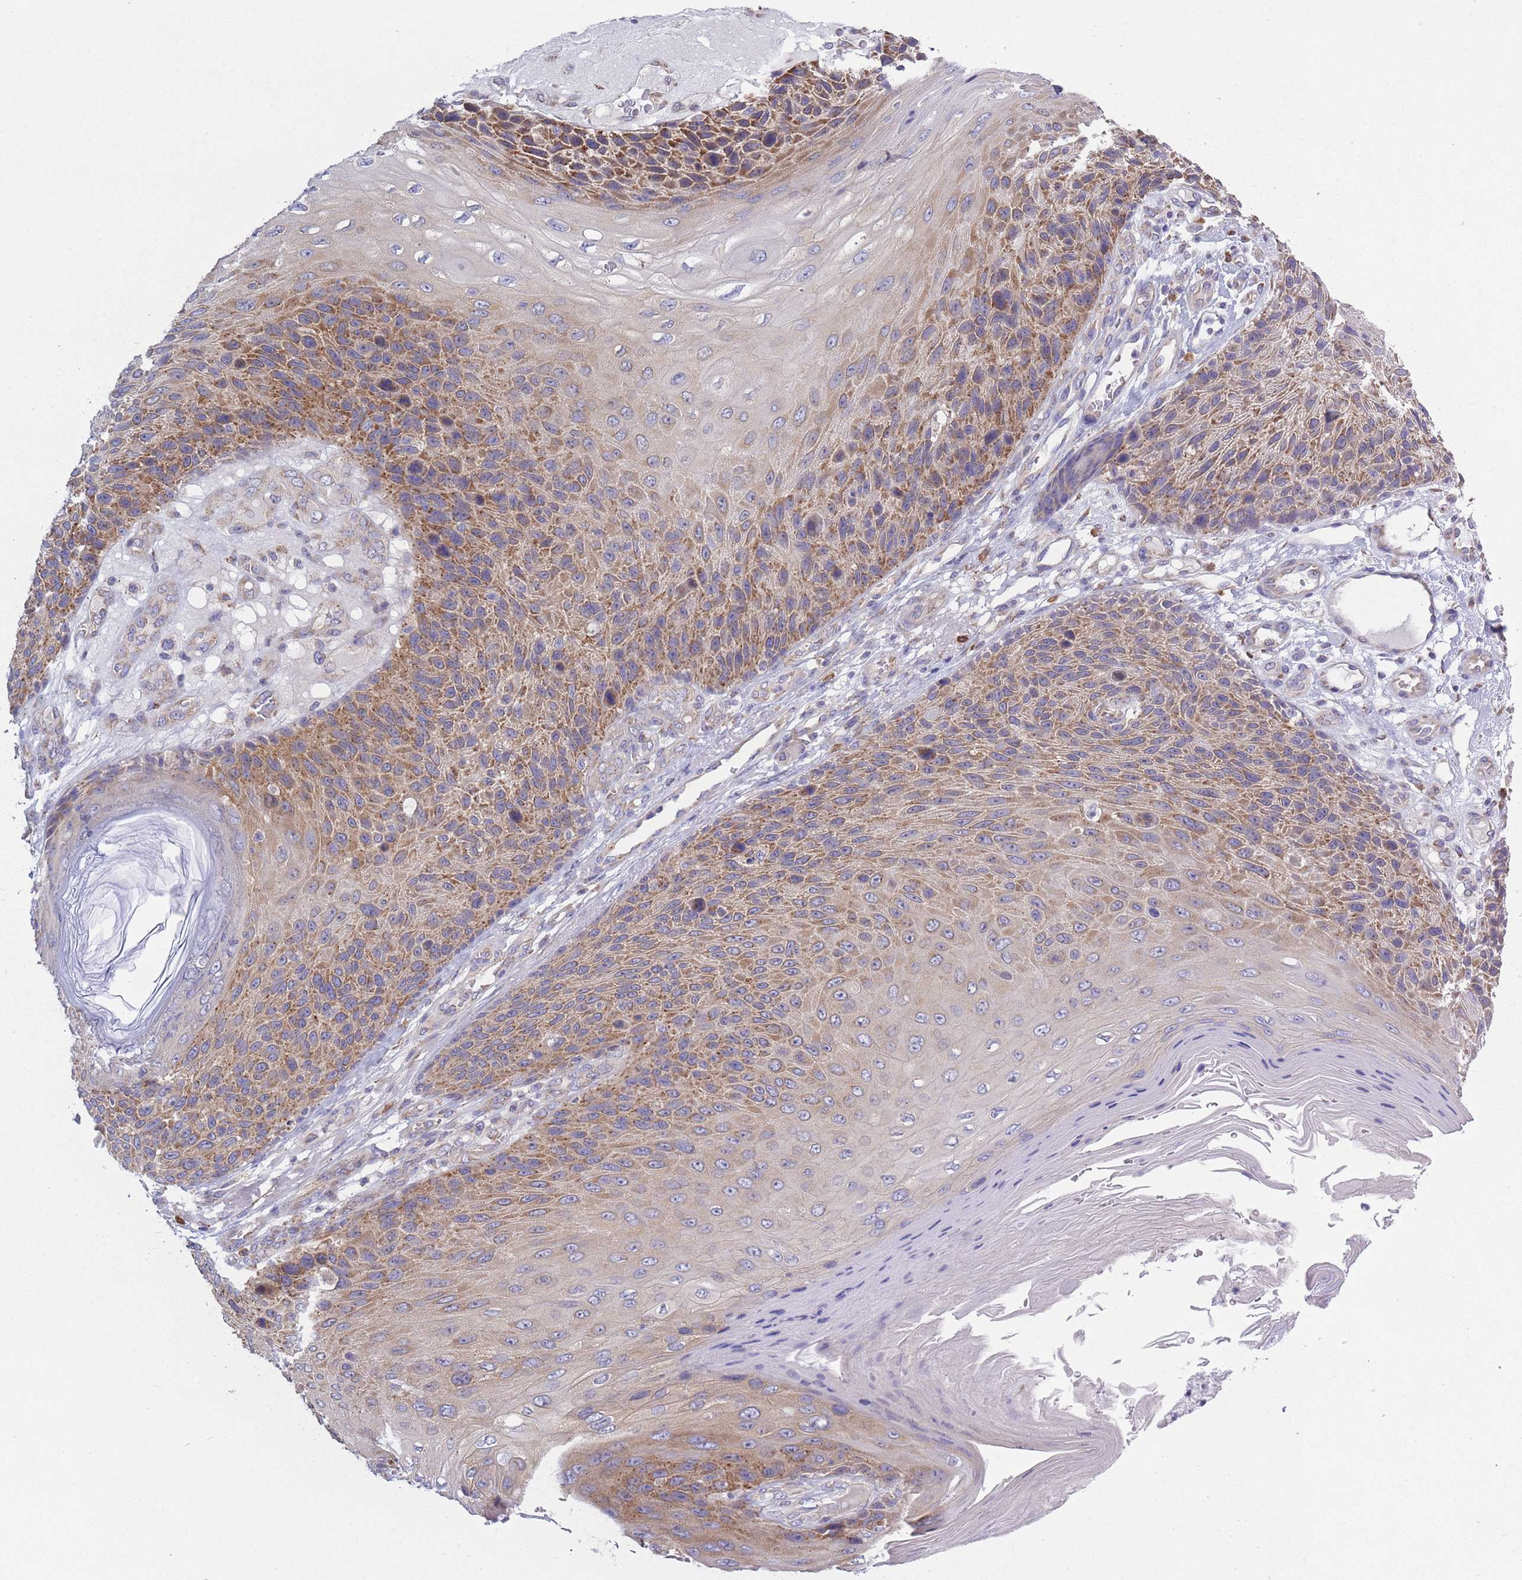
{"staining": {"intensity": "moderate", "quantity": ">75%", "location": "cytoplasmic/membranous"}, "tissue": "skin cancer", "cell_type": "Tumor cells", "image_type": "cancer", "snomed": [{"axis": "morphology", "description": "Squamous cell carcinoma, NOS"}, {"axis": "topography", "description": "Skin"}], "caption": "Protein staining of skin cancer tissue exhibits moderate cytoplasmic/membranous staining in about >75% of tumor cells.", "gene": "COPG2", "patient": {"sex": "female", "age": 88}}